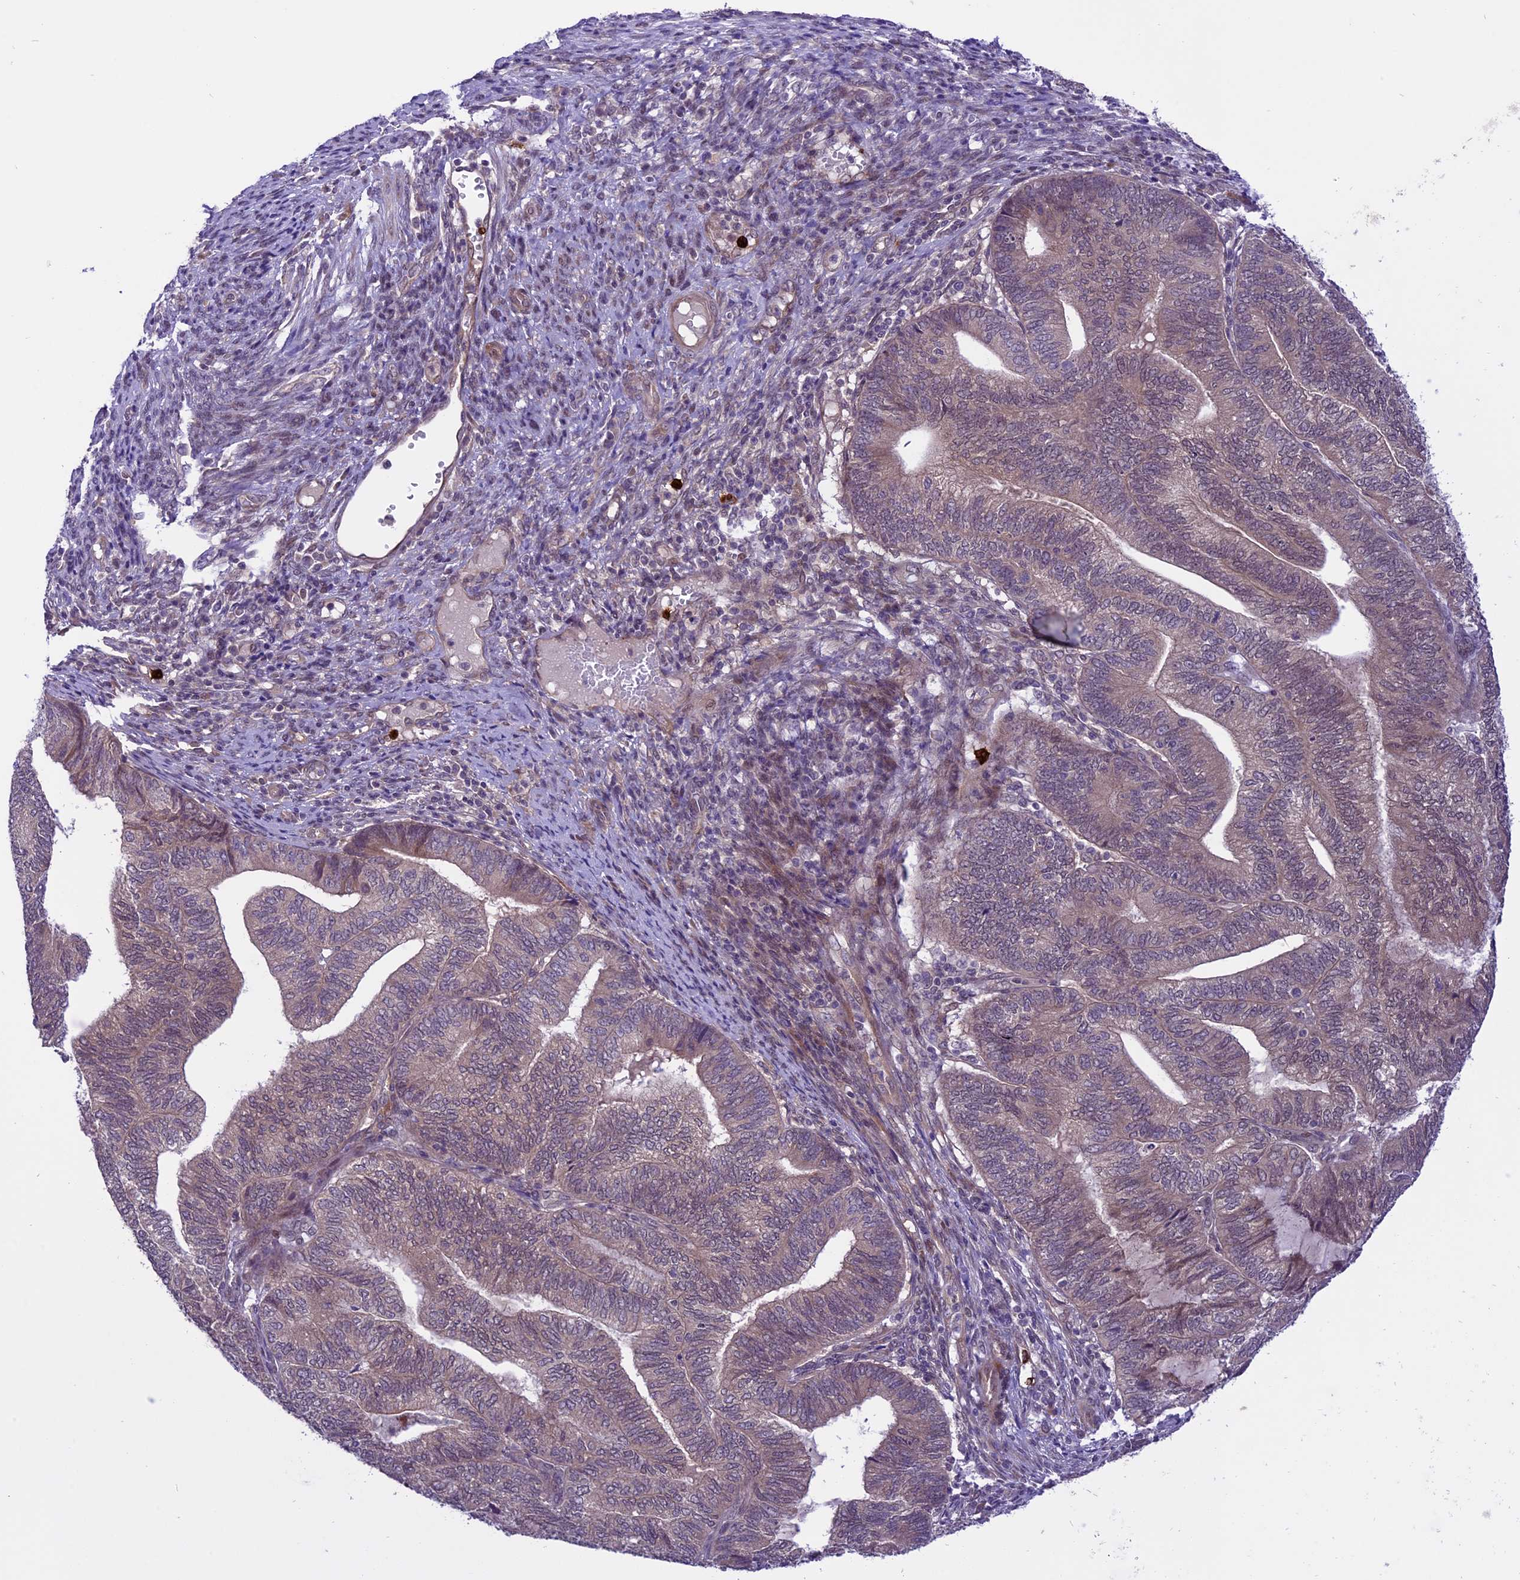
{"staining": {"intensity": "weak", "quantity": "25%-75%", "location": "cytoplasmic/membranous"}, "tissue": "endometrial cancer", "cell_type": "Tumor cells", "image_type": "cancer", "snomed": [{"axis": "morphology", "description": "Adenocarcinoma, NOS"}, {"axis": "topography", "description": "Uterus"}, {"axis": "topography", "description": "Endometrium"}], "caption": "High-power microscopy captured an immunohistochemistry (IHC) micrograph of endometrial cancer (adenocarcinoma), revealing weak cytoplasmic/membranous expression in about 25%-75% of tumor cells.", "gene": "SPRED1", "patient": {"sex": "female", "age": 70}}